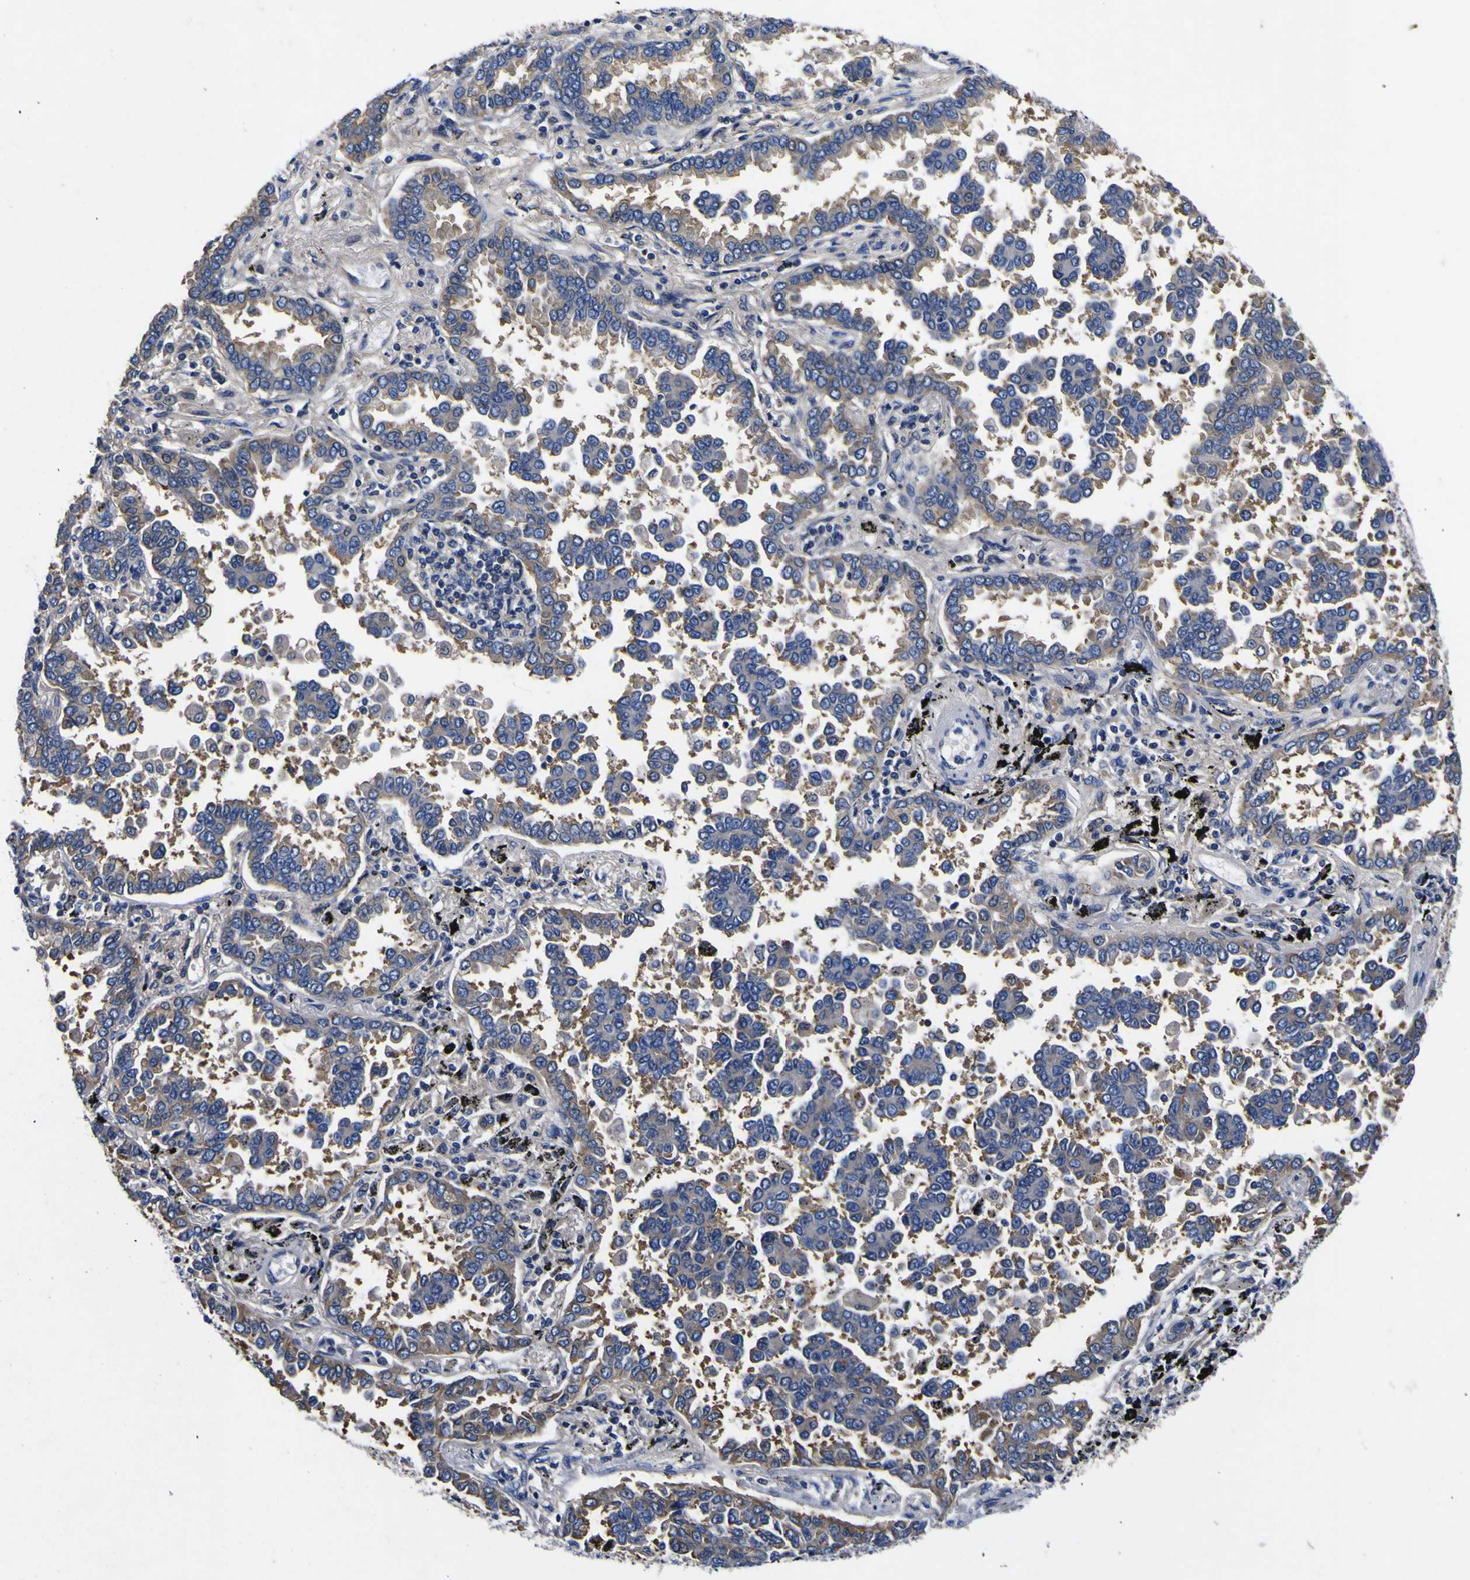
{"staining": {"intensity": "negative", "quantity": "none", "location": "none"}, "tissue": "lung cancer", "cell_type": "Tumor cells", "image_type": "cancer", "snomed": [{"axis": "morphology", "description": "Normal tissue, NOS"}, {"axis": "morphology", "description": "Adenocarcinoma, NOS"}, {"axis": "topography", "description": "Lung"}], "caption": "Immunohistochemistry image of lung cancer stained for a protein (brown), which reveals no staining in tumor cells.", "gene": "VASN", "patient": {"sex": "male", "age": 59}}